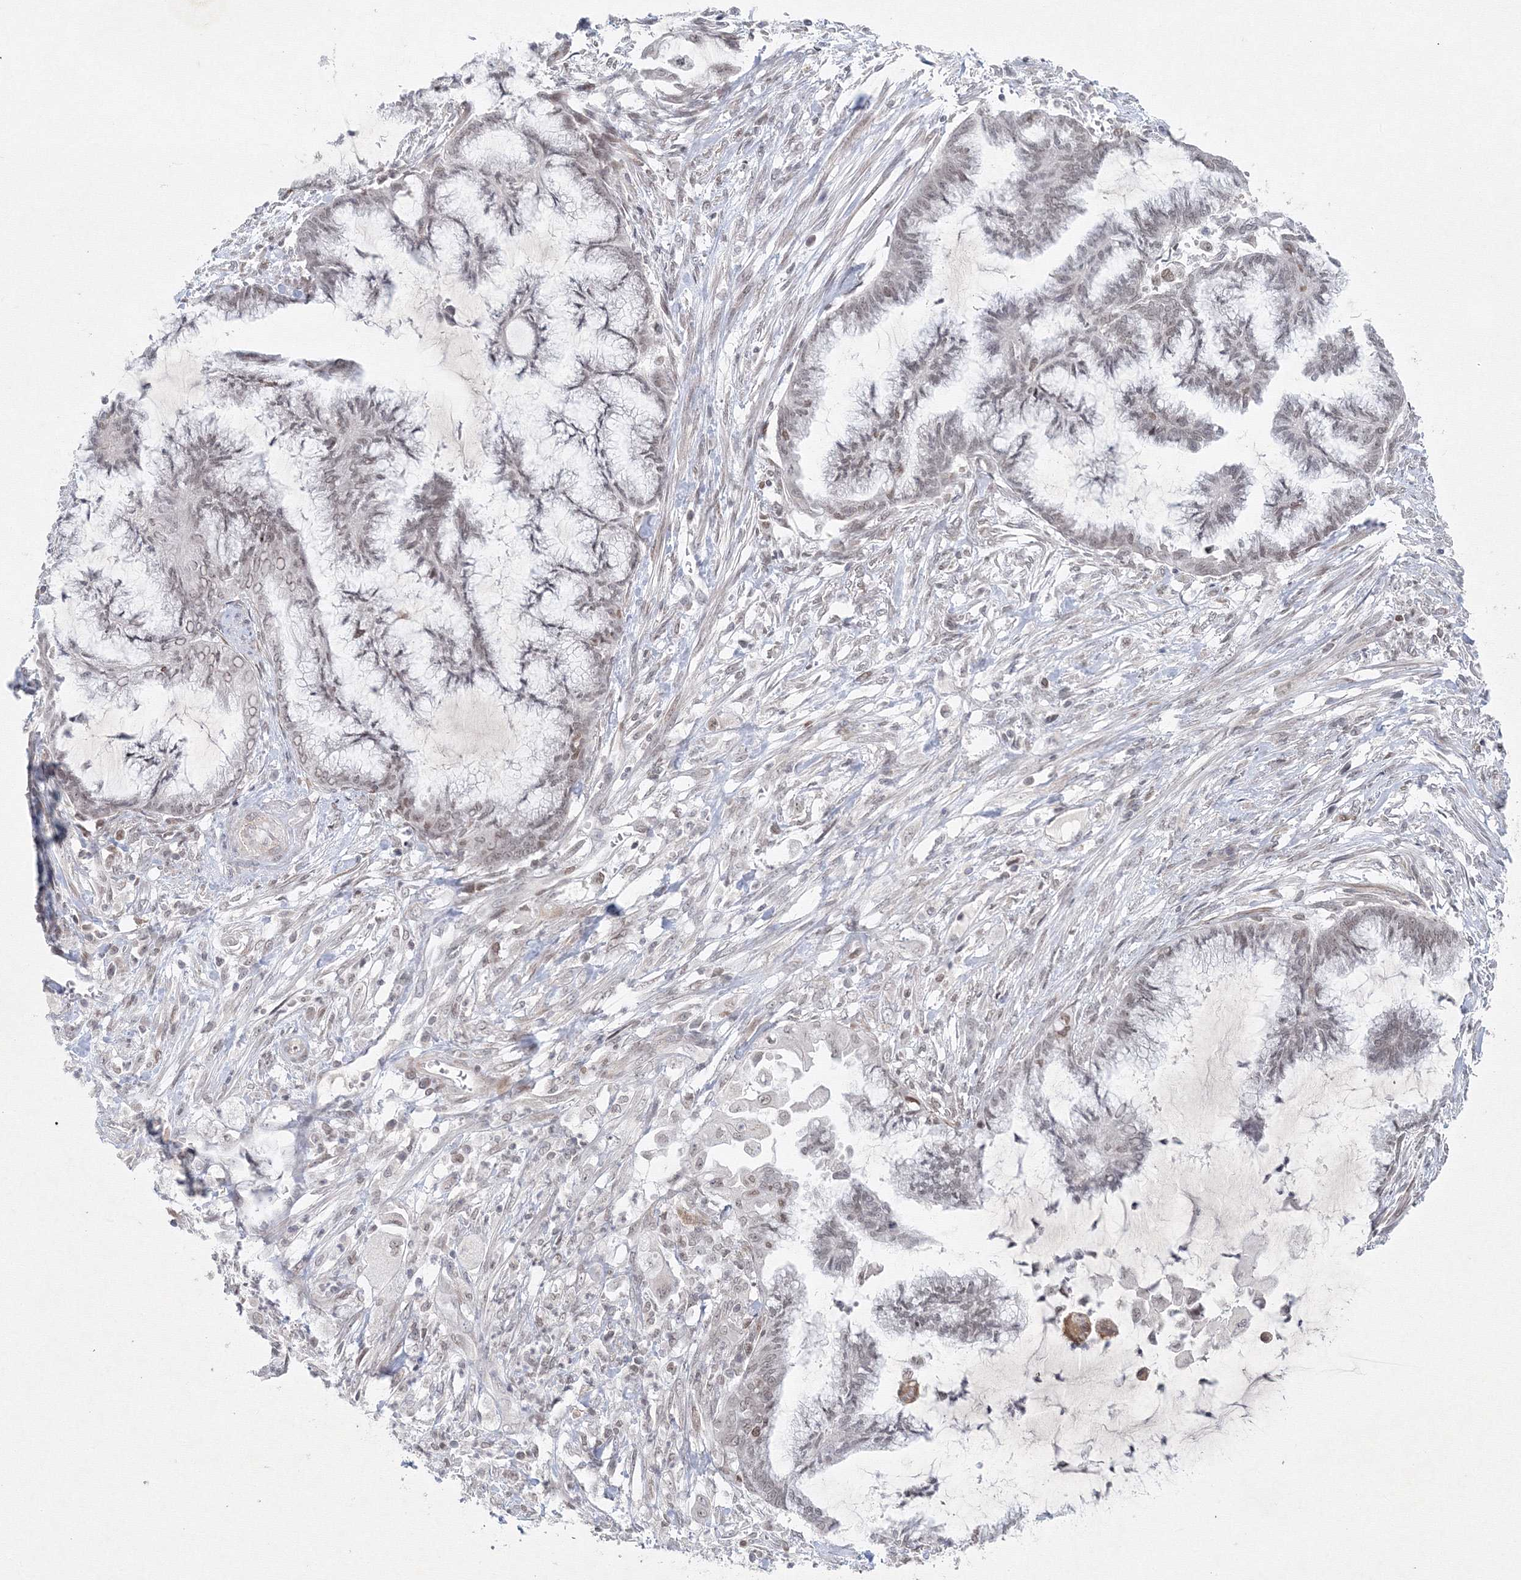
{"staining": {"intensity": "negative", "quantity": "none", "location": "none"}, "tissue": "endometrial cancer", "cell_type": "Tumor cells", "image_type": "cancer", "snomed": [{"axis": "morphology", "description": "Adenocarcinoma, NOS"}, {"axis": "topography", "description": "Endometrium"}], "caption": "High magnification brightfield microscopy of endometrial cancer stained with DAB (brown) and counterstained with hematoxylin (blue): tumor cells show no significant expression.", "gene": "KIF4A", "patient": {"sex": "female", "age": 86}}